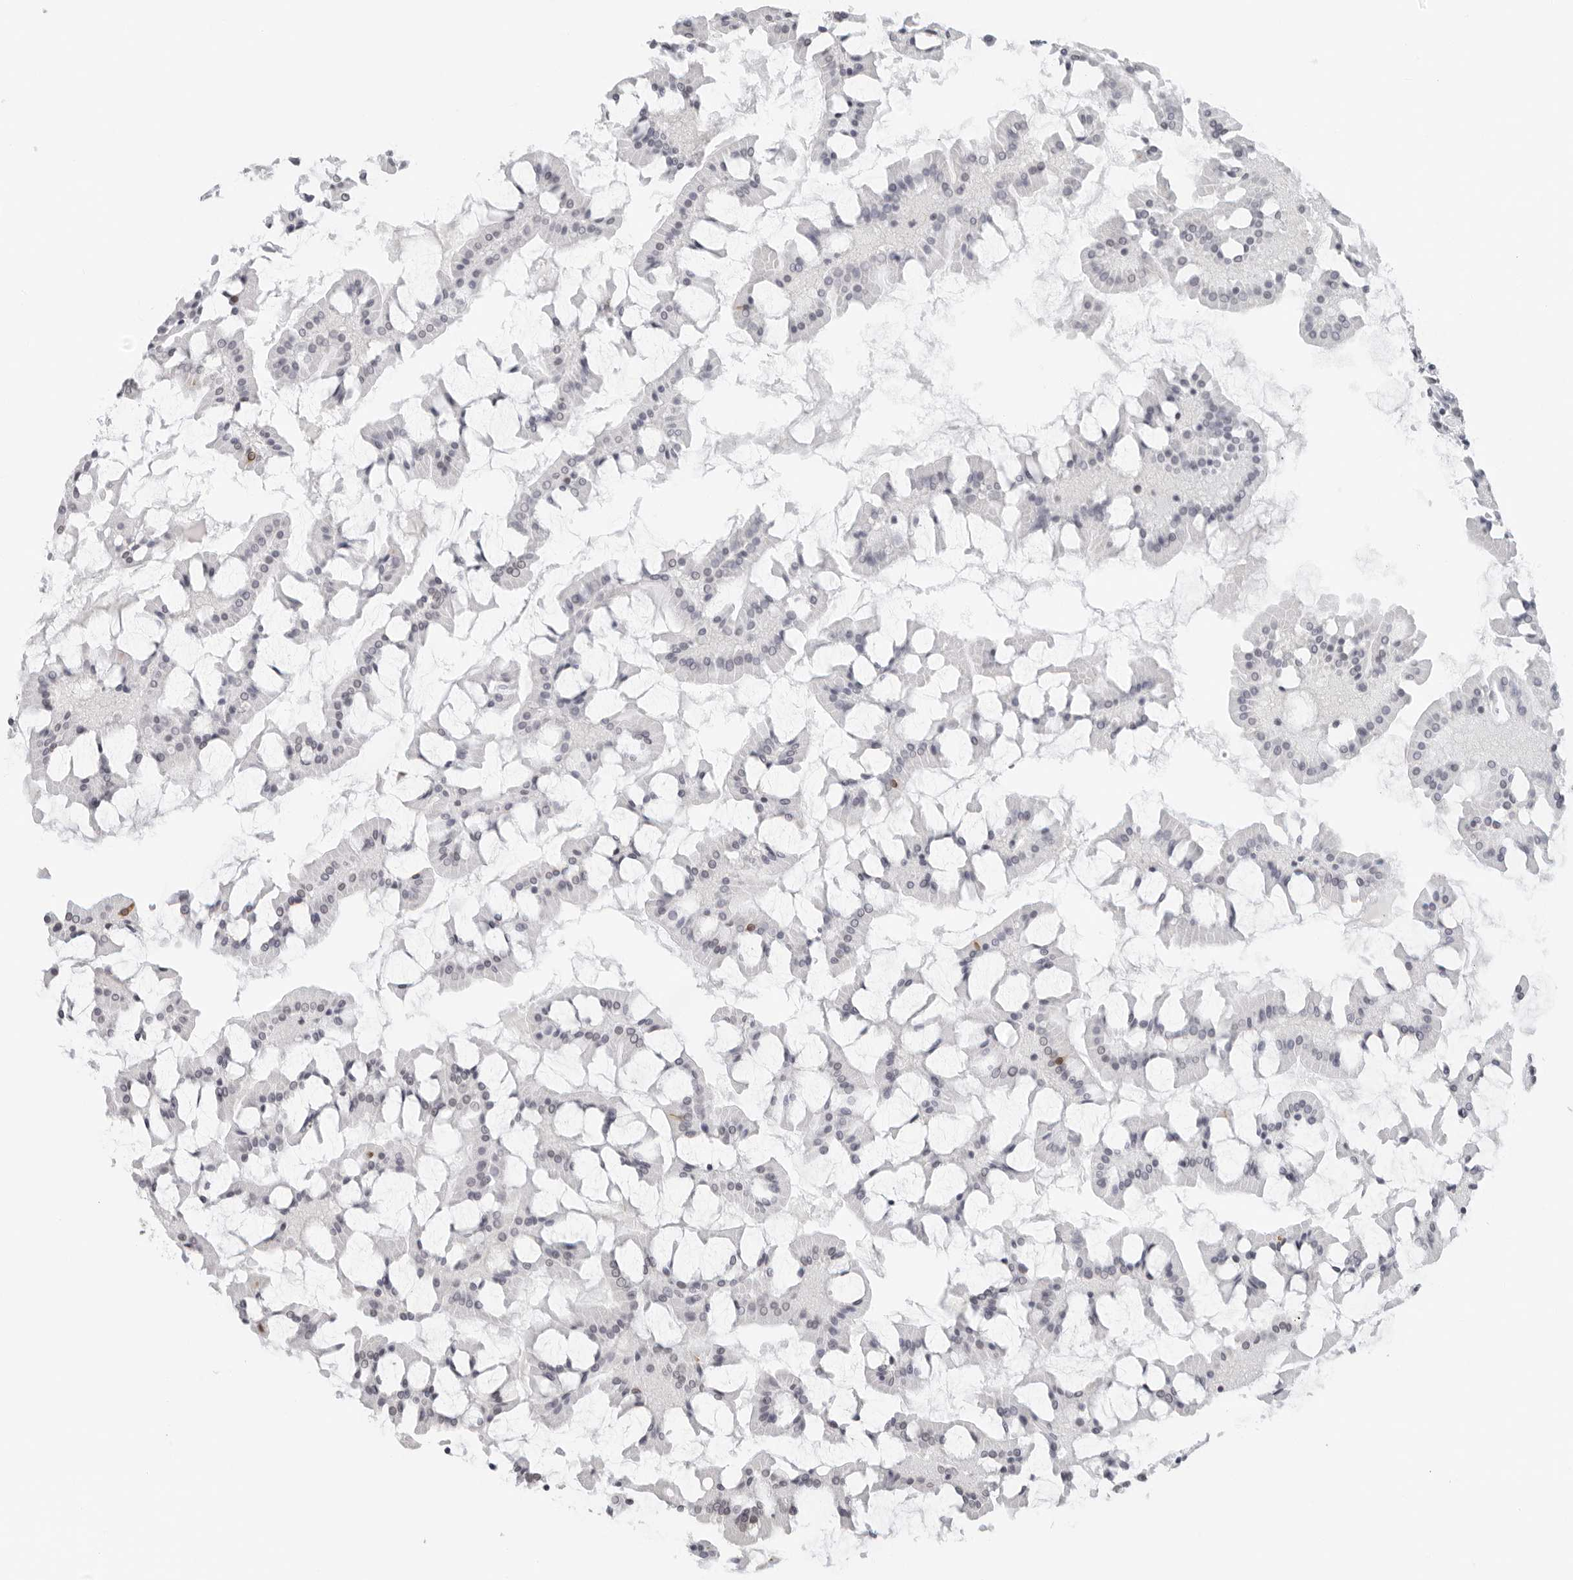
{"staining": {"intensity": "weak", "quantity": "25%-75%", "location": "cytoplasmic/membranous,nuclear"}, "tissue": "small intestine", "cell_type": "Glandular cells", "image_type": "normal", "snomed": [{"axis": "morphology", "description": "Normal tissue, NOS"}, {"axis": "topography", "description": "Small intestine"}], "caption": "High-magnification brightfield microscopy of unremarkable small intestine stained with DAB (brown) and counterstained with hematoxylin (blue). glandular cells exhibit weak cytoplasmic/membranous,nuclear staining is seen in about25%-75% of cells.", "gene": "FLG2", "patient": {"sex": "male", "age": 41}}